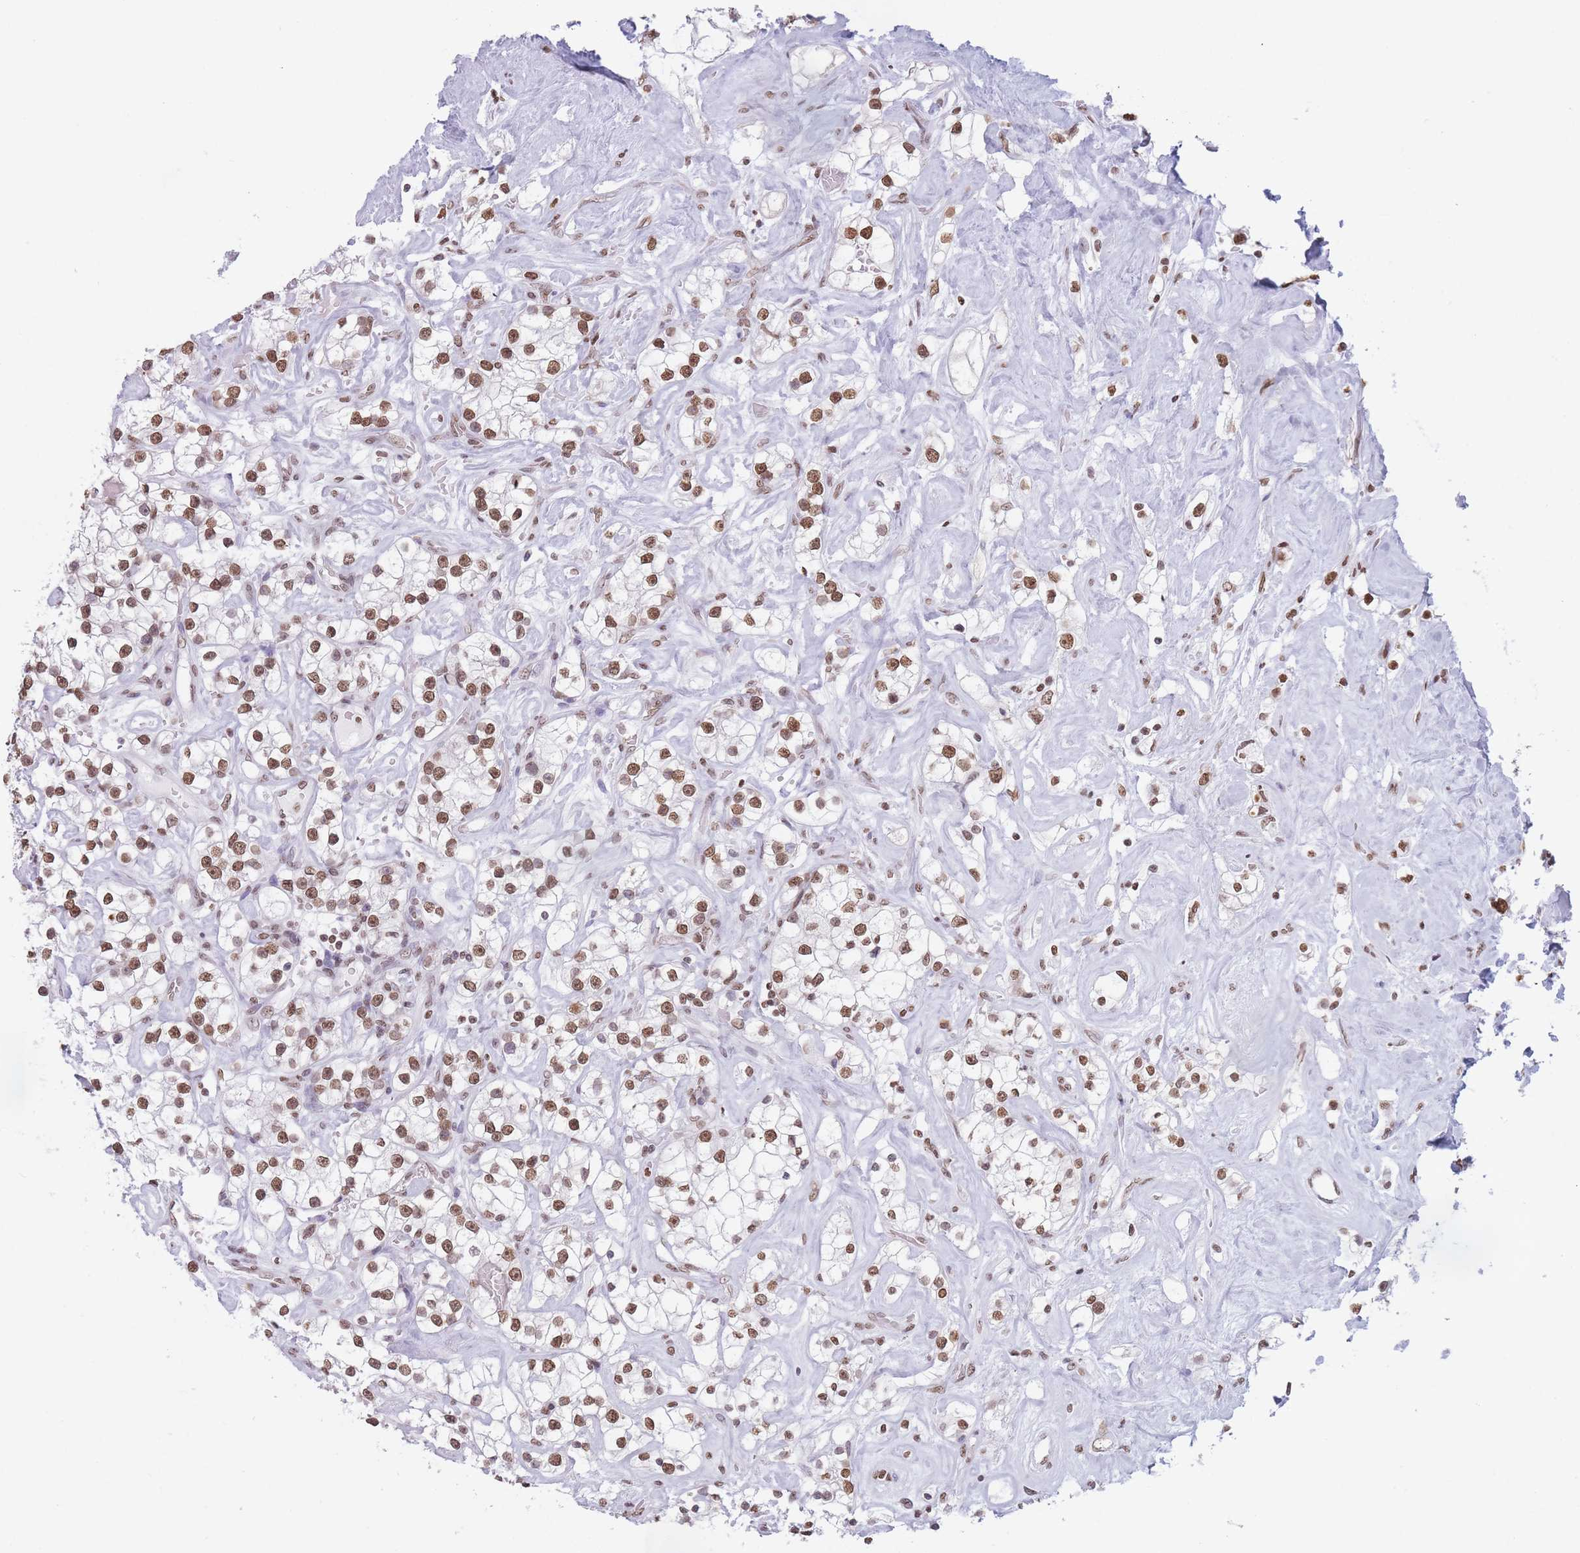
{"staining": {"intensity": "moderate", "quantity": ">75%", "location": "nuclear"}, "tissue": "renal cancer", "cell_type": "Tumor cells", "image_type": "cancer", "snomed": [{"axis": "morphology", "description": "Adenocarcinoma, NOS"}, {"axis": "topography", "description": "Kidney"}], "caption": "Protein expression analysis of renal cancer (adenocarcinoma) demonstrates moderate nuclear positivity in approximately >75% of tumor cells.", "gene": "RYK", "patient": {"sex": "male", "age": 77}}